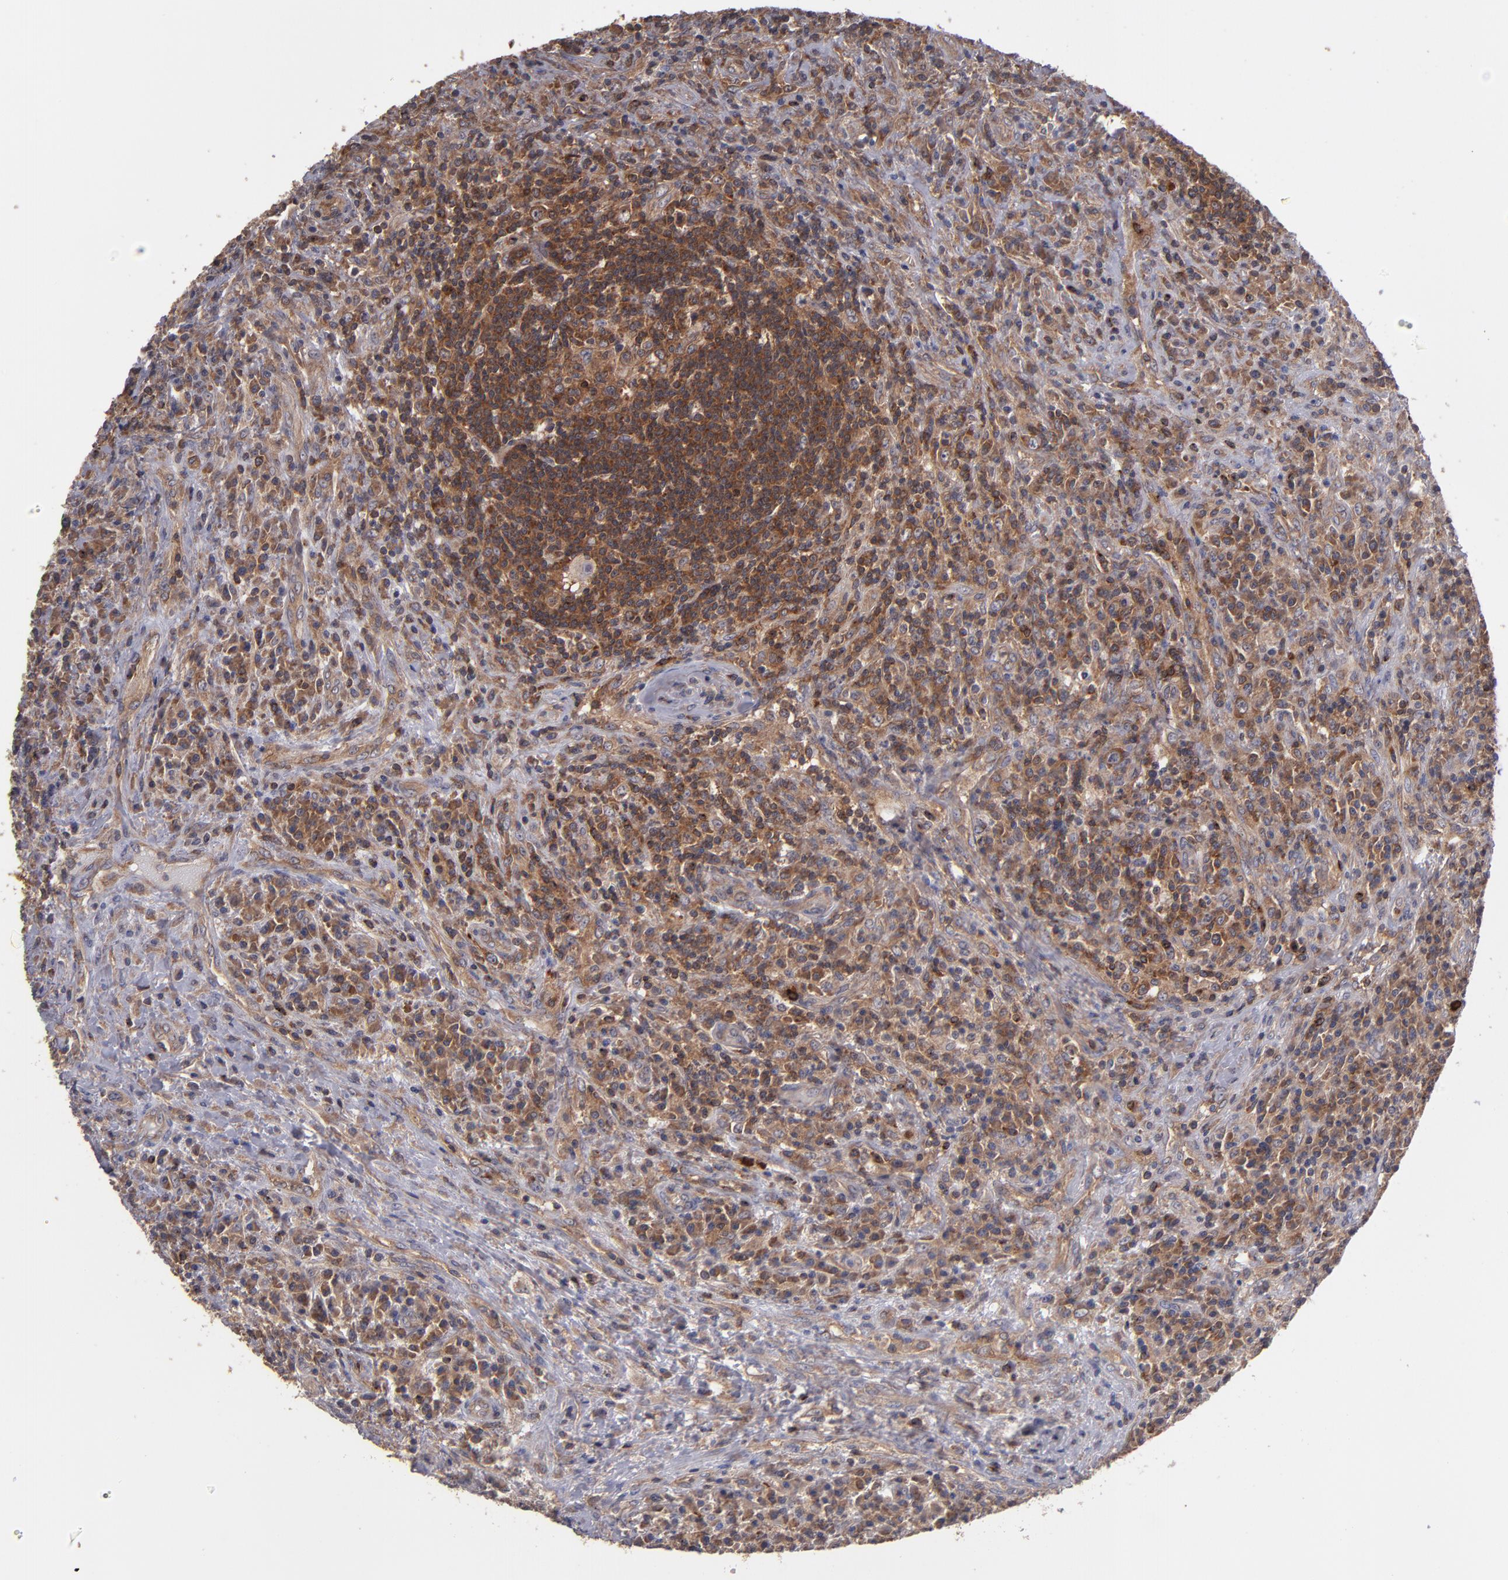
{"staining": {"intensity": "moderate", "quantity": ">75%", "location": "cytoplasmic/membranous"}, "tissue": "lymphoma", "cell_type": "Tumor cells", "image_type": "cancer", "snomed": [{"axis": "morphology", "description": "Hodgkin's disease, NOS"}, {"axis": "topography", "description": "Lymph node"}], "caption": "Tumor cells show medium levels of moderate cytoplasmic/membranous expression in approximately >75% of cells in human Hodgkin's disease.", "gene": "NF2", "patient": {"sex": "female", "age": 25}}